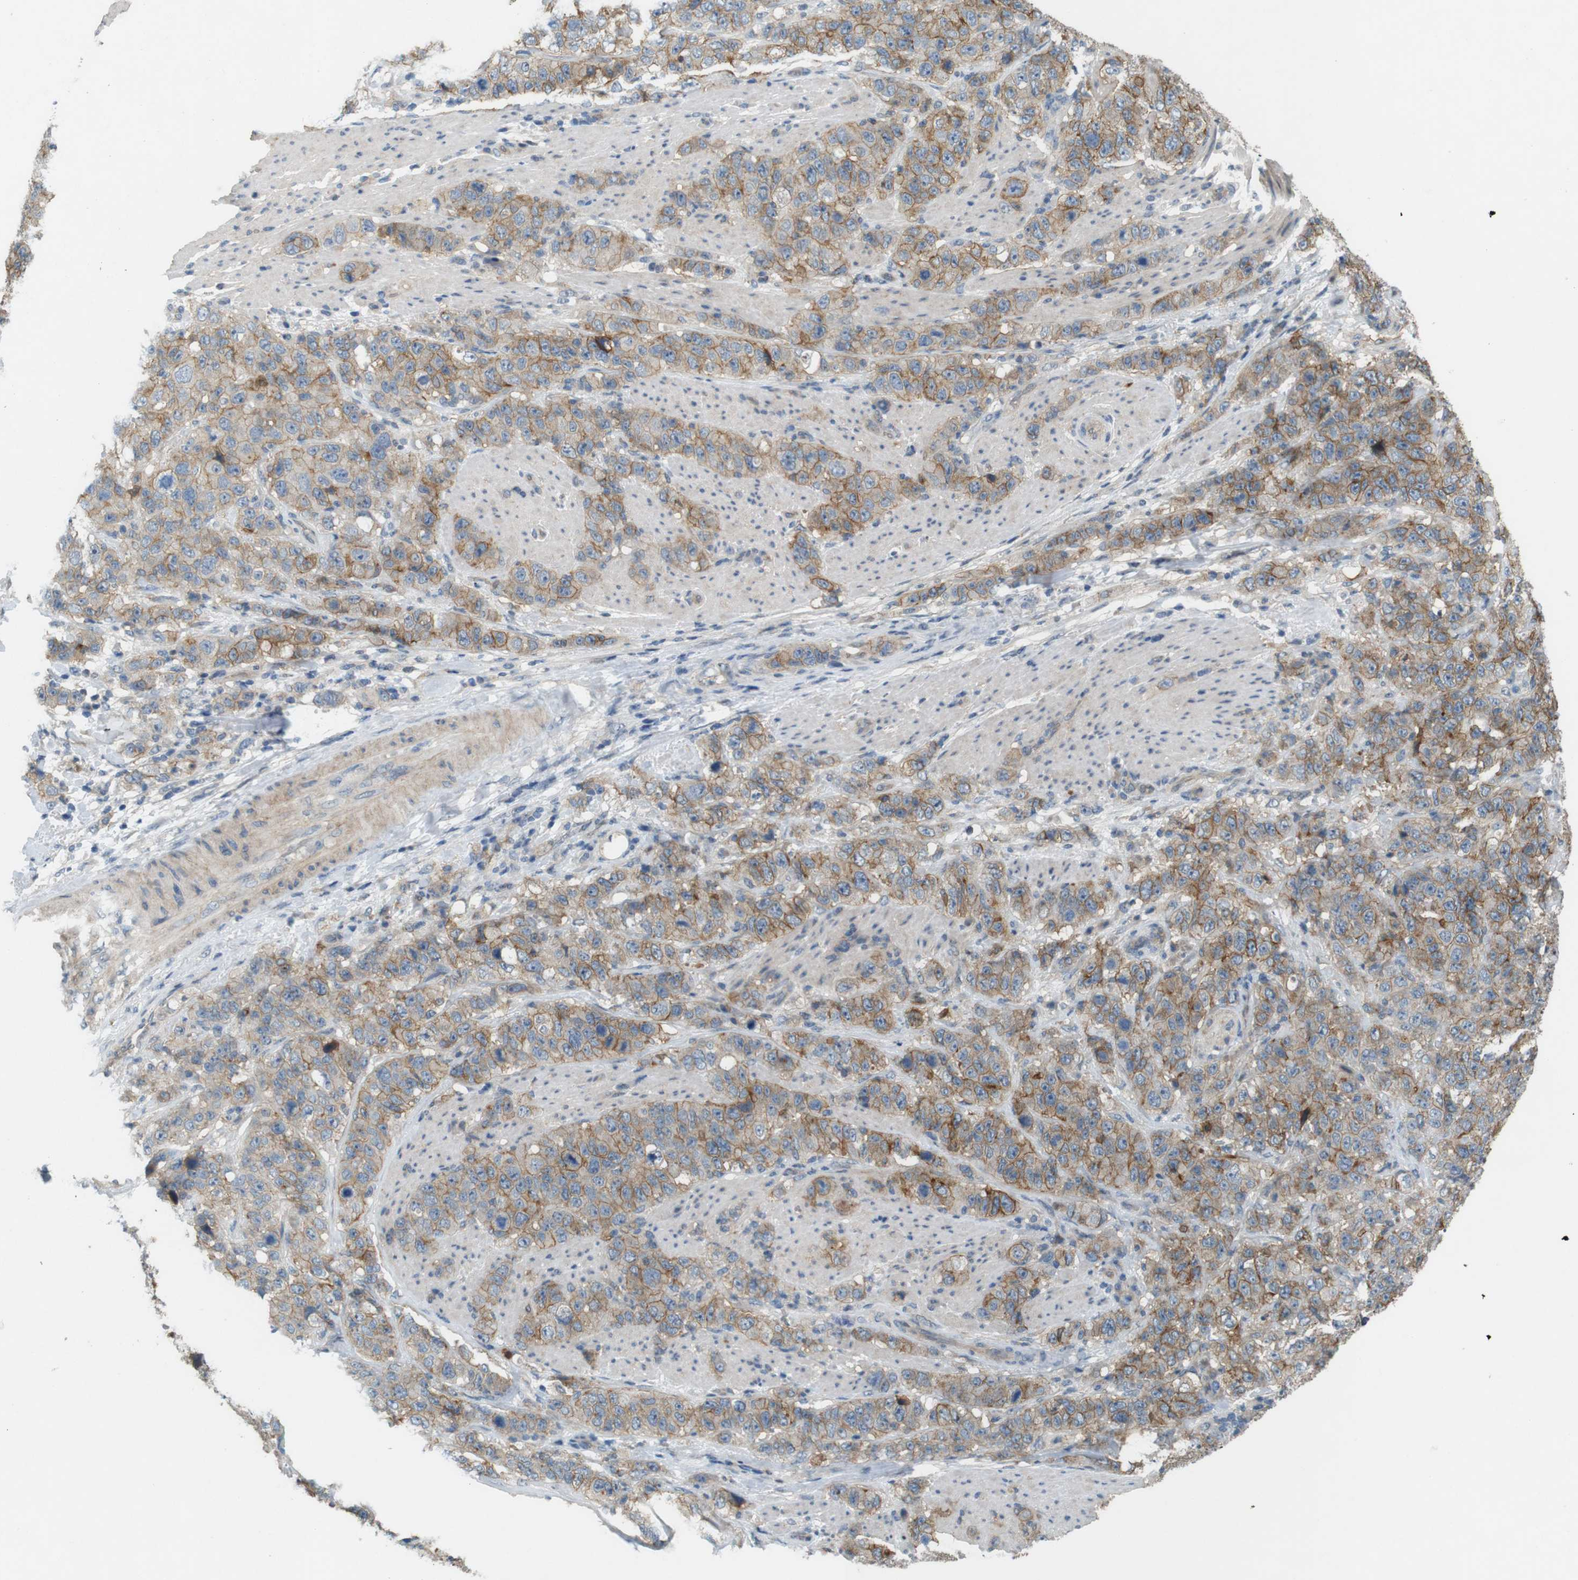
{"staining": {"intensity": "moderate", "quantity": ">75%", "location": "cytoplasmic/membranous"}, "tissue": "stomach cancer", "cell_type": "Tumor cells", "image_type": "cancer", "snomed": [{"axis": "morphology", "description": "Adenocarcinoma, NOS"}, {"axis": "topography", "description": "Stomach"}], "caption": "Protein expression analysis of stomach adenocarcinoma demonstrates moderate cytoplasmic/membranous staining in approximately >75% of tumor cells. The staining was performed using DAB (3,3'-diaminobenzidine) to visualize the protein expression in brown, while the nuclei were stained in blue with hematoxylin (Magnification: 20x).", "gene": "PVR", "patient": {"sex": "male", "age": 48}}